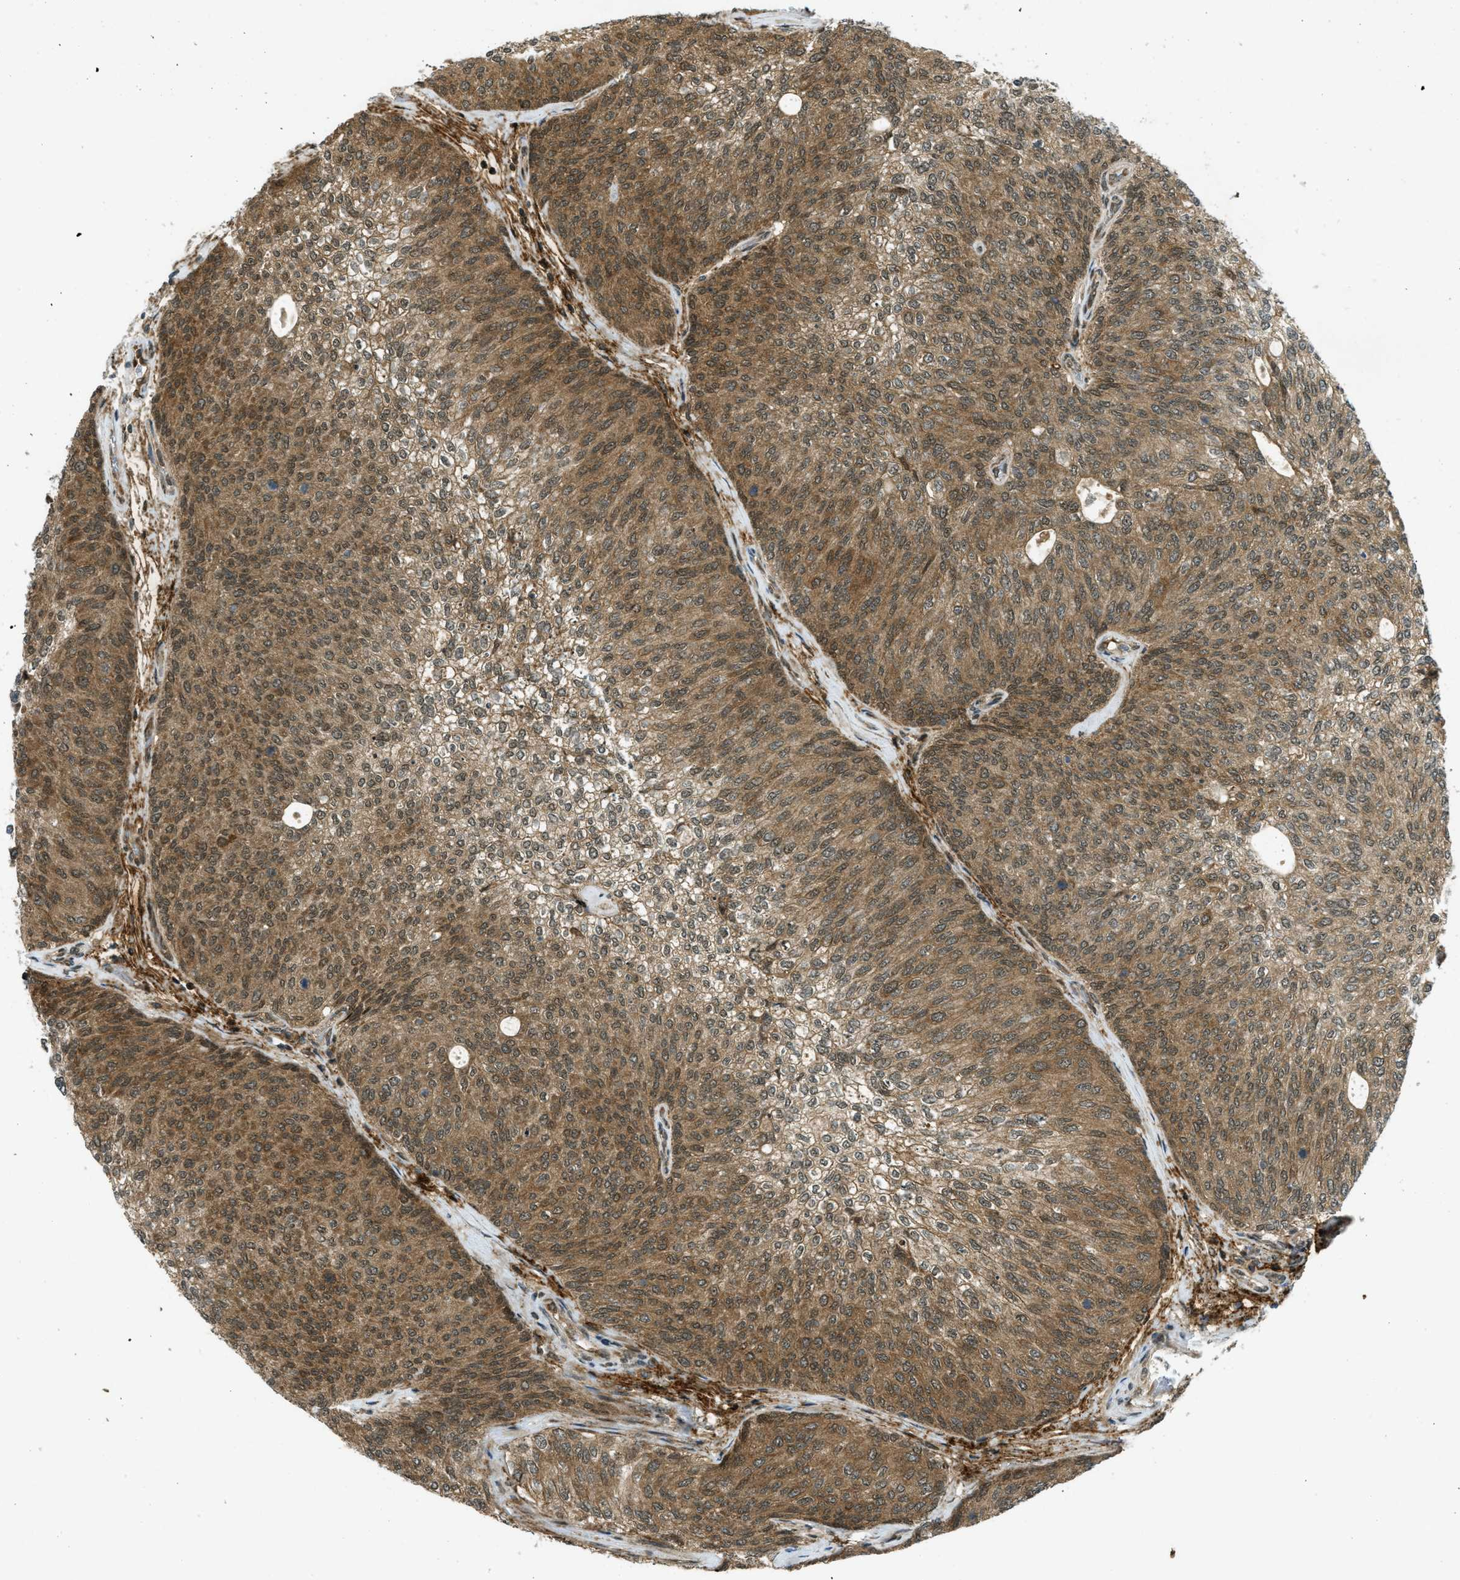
{"staining": {"intensity": "moderate", "quantity": ">75%", "location": "cytoplasmic/membranous"}, "tissue": "urothelial cancer", "cell_type": "Tumor cells", "image_type": "cancer", "snomed": [{"axis": "morphology", "description": "Urothelial carcinoma, Low grade"}, {"axis": "topography", "description": "Urinary bladder"}], "caption": "Moderate cytoplasmic/membranous protein staining is identified in about >75% of tumor cells in urothelial carcinoma (low-grade). (Brightfield microscopy of DAB IHC at high magnification).", "gene": "EIF2AK3", "patient": {"sex": "female", "age": 79}}